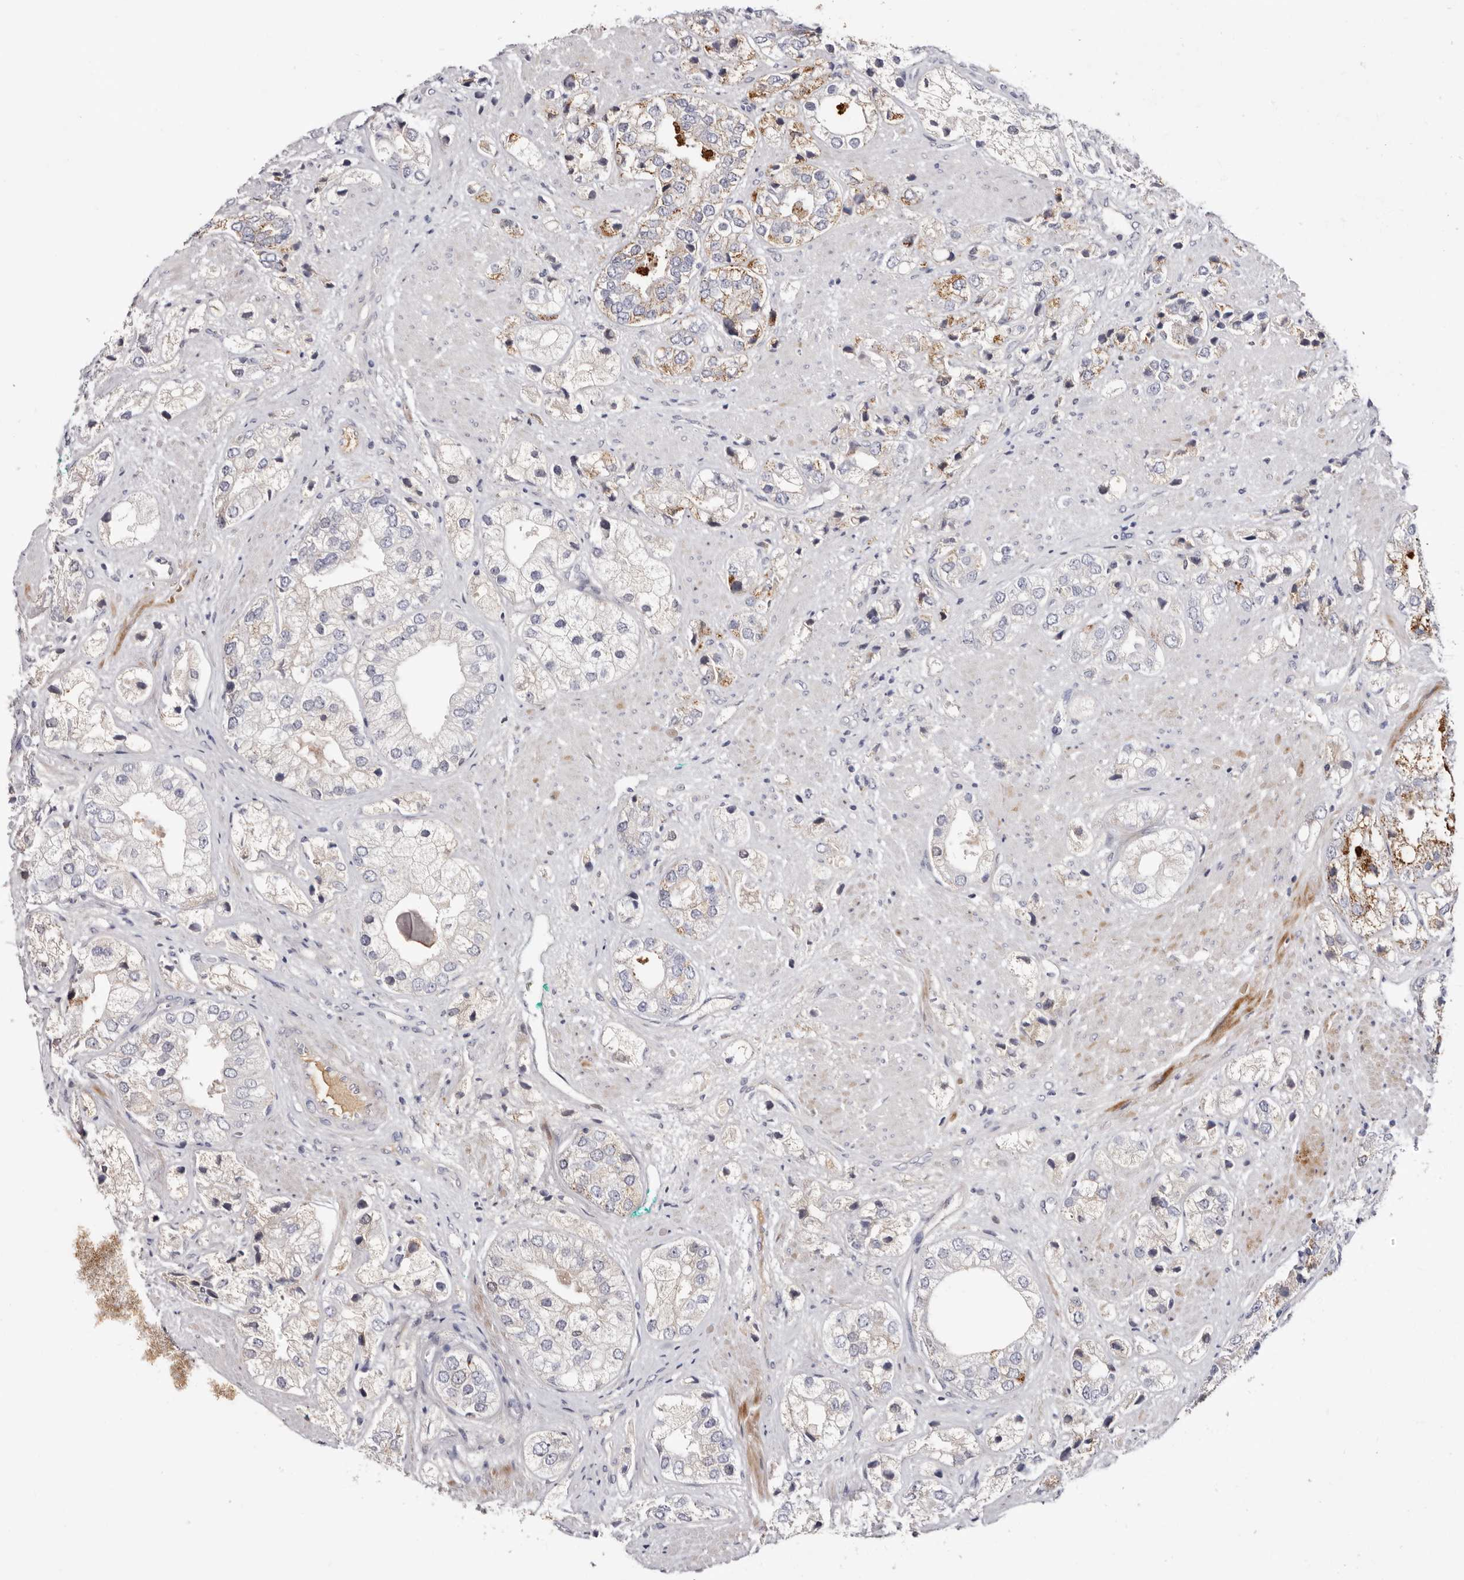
{"staining": {"intensity": "moderate", "quantity": "<25%", "location": "cytoplasmic/membranous"}, "tissue": "prostate cancer", "cell_type": "Tumor cells", "image_type": "cancer", "snomed": [{"axis": "morphology", "description": "Adenocarcinoma, High grade"}, {"axis": "topography", "description": "Prostate"}], "caption": "The image exhibits a brown stain indicating the presence of a protein in the cytoplasmic/membranous of tumor cells in prostate cancer (high-grade adenocarcinoma). (brown staining indicates protein expression, while blue staining denotes nuclei).", "gene": "LMLN", "patient": {"sex": "male", "age": 50}}